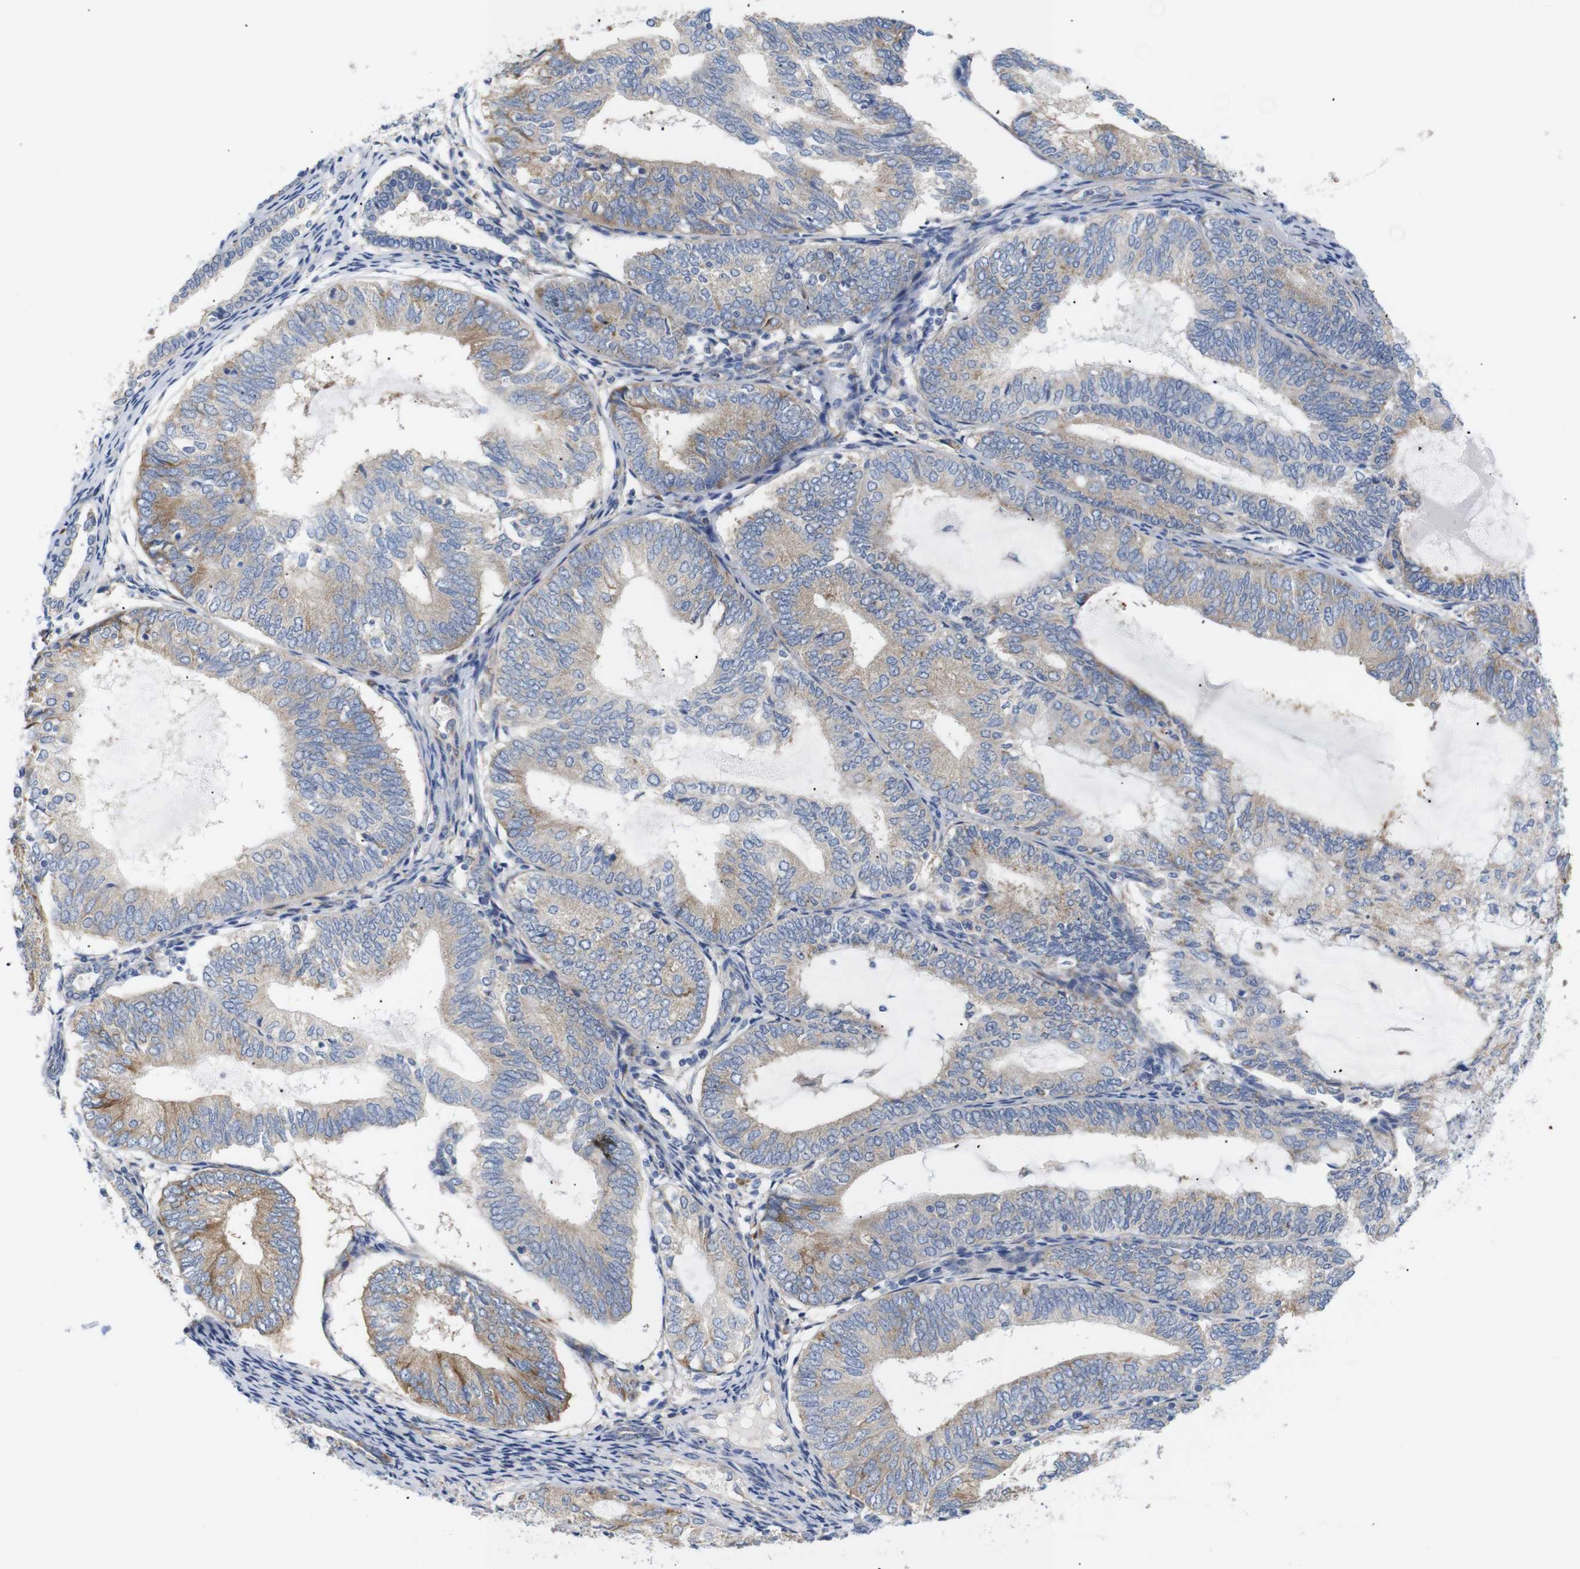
{"staining": {"intensity": "weak", "quantity": "25%-75%", "location": "cytoplasmic/membranous"}, "tissue": "endometrial cancer", "cell_type": "Tumor cells", "image_type": "cancer", "snomed": [{"axis": "morphology", "description": "Adenocarcinoma, NOS"}, {"axis": "topography", "description": "Endometrium"}], "caption": "Human endometrial adenocarcinoma stained with a protein marker exhibits weak staining in tumor cells.", "gene": "TRIM5", "patient": {"sex": "female", "age": 81}}